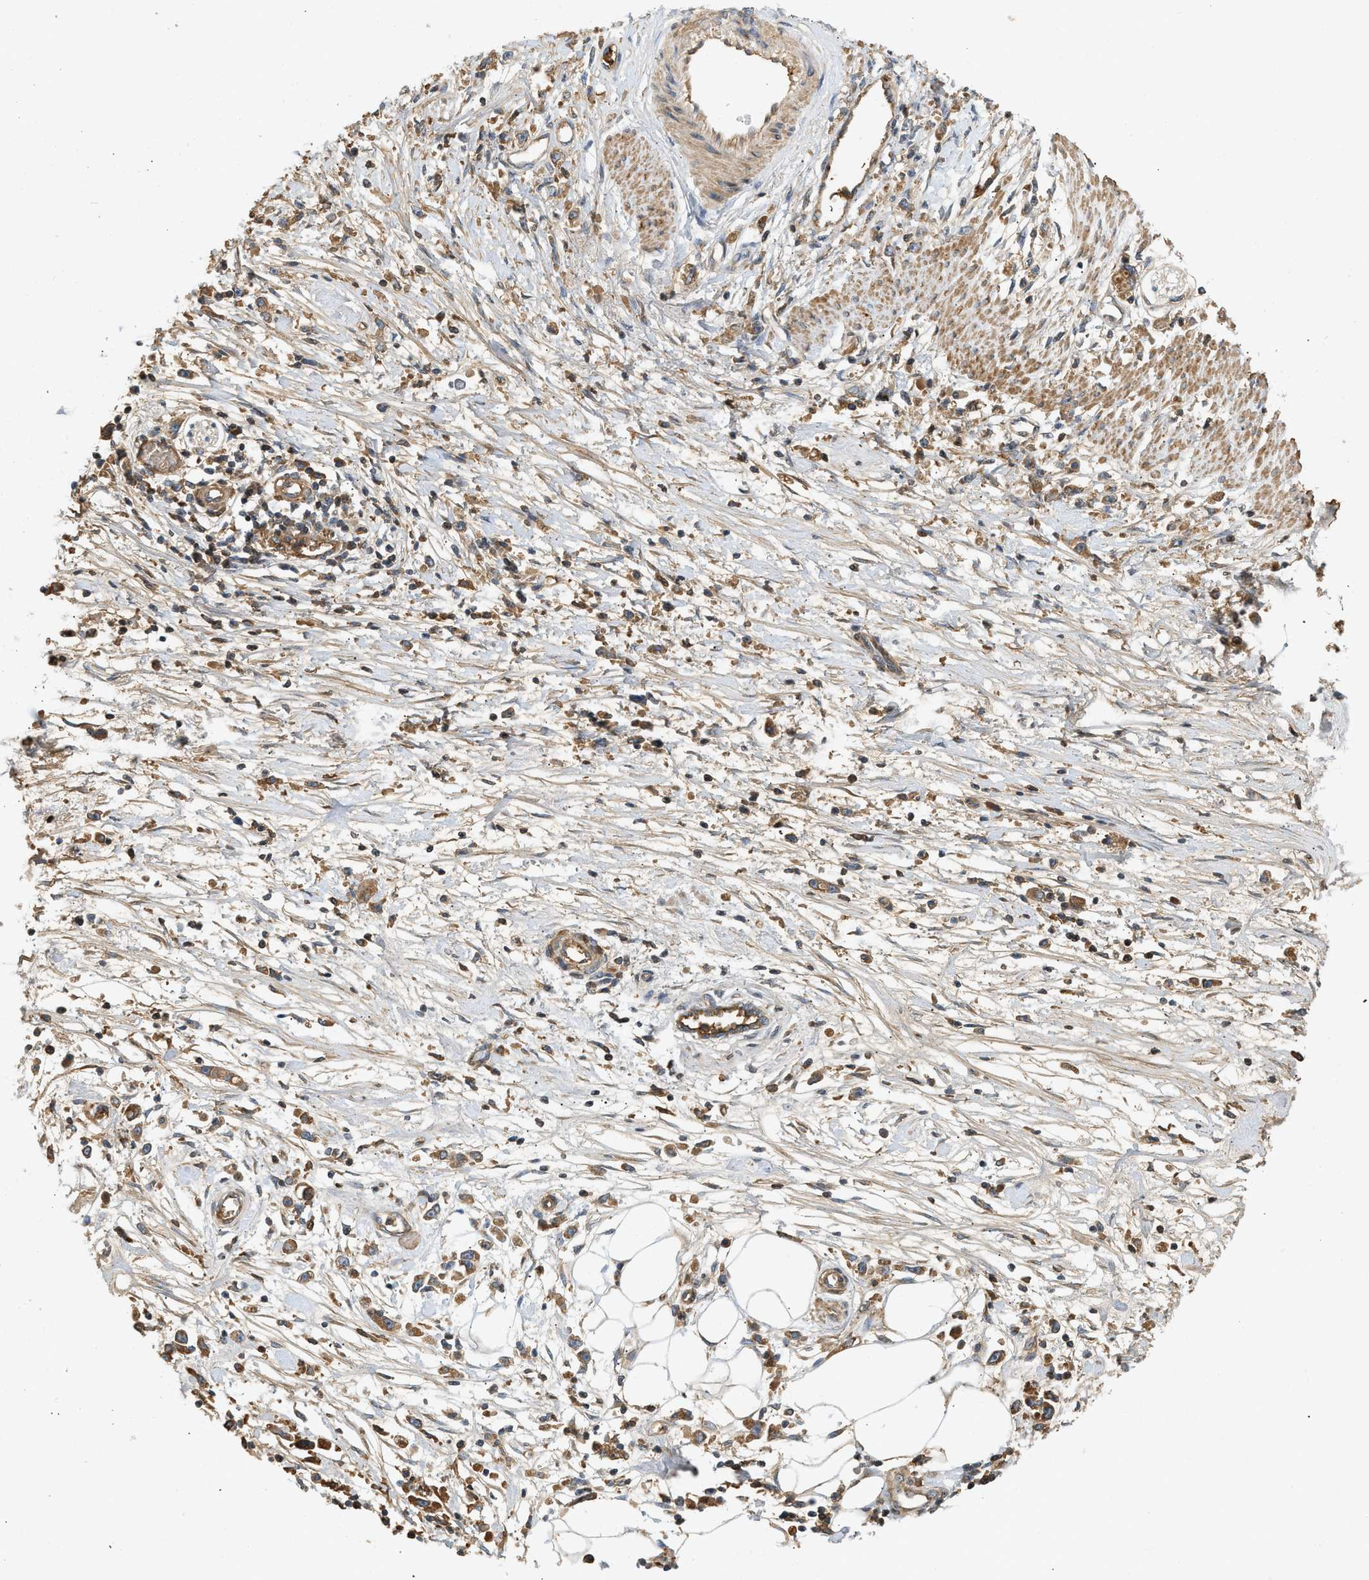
{"staining": {"intensity": "moderate", "quantity": ">75%", "location": "cytoplasmic/membranous"}, "tissue": "stomach cancer", "cell_type": "Tumor cells", "image_type": "cancer", "snomed": [{"axis": "morphology", "description": "Adenocarcinoma, NOS"}, {"axis": "topography", "description": "Stomach"}], "caption": "Tumor cells reveal medium levels of moderate cytoplasmic/membranous staining in approximately >75% of cells in human stomach cancer (adenocarcinoma).", "gene": "F8", "patient": {"sex": "female", "age": 59}}